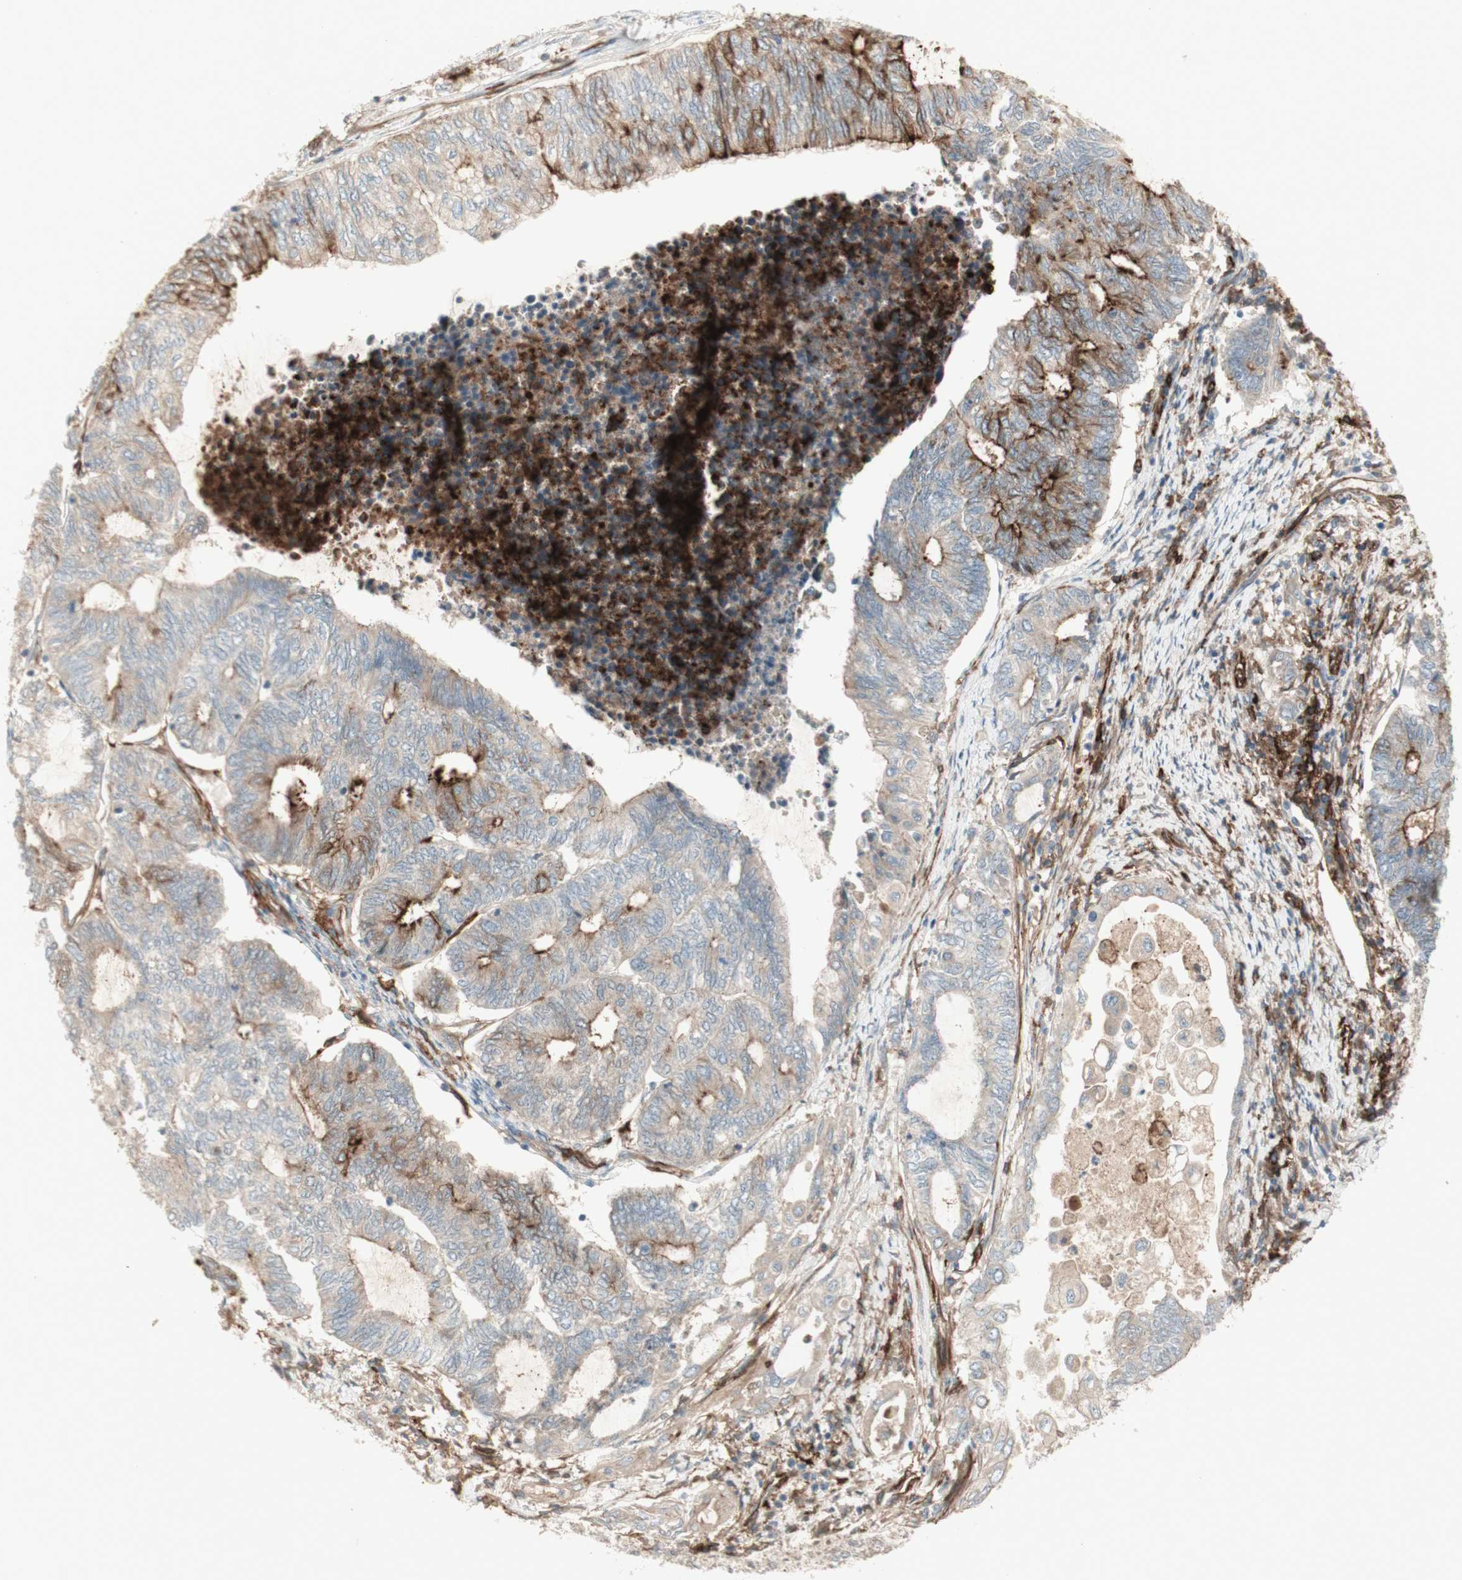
{"staining": {"intensity": "moderate", "quantity": ">75%", "location": "cytoplasmic/membranous"}, "tissue": "endometrial cancer", "cell_type": "Tumor cells", "image_type": "cancer", "snomed": [{"axis": "morphology", "description": "Adenocarcinoma, NOS"}, {"axis": "topography", "description": "Uterus"}, {"axis": "topography", "description": "Endometrium"}], "caption": "IHC histopathology image of endometrial adenocarcinoma stained for a protein (brown), which exhibits medium levels of moderate cytoplasmic/membranous positivity in about >75% of tumor cells.", "gene": "PTGER4", "patient": {"sex": "female", "age": 70}}